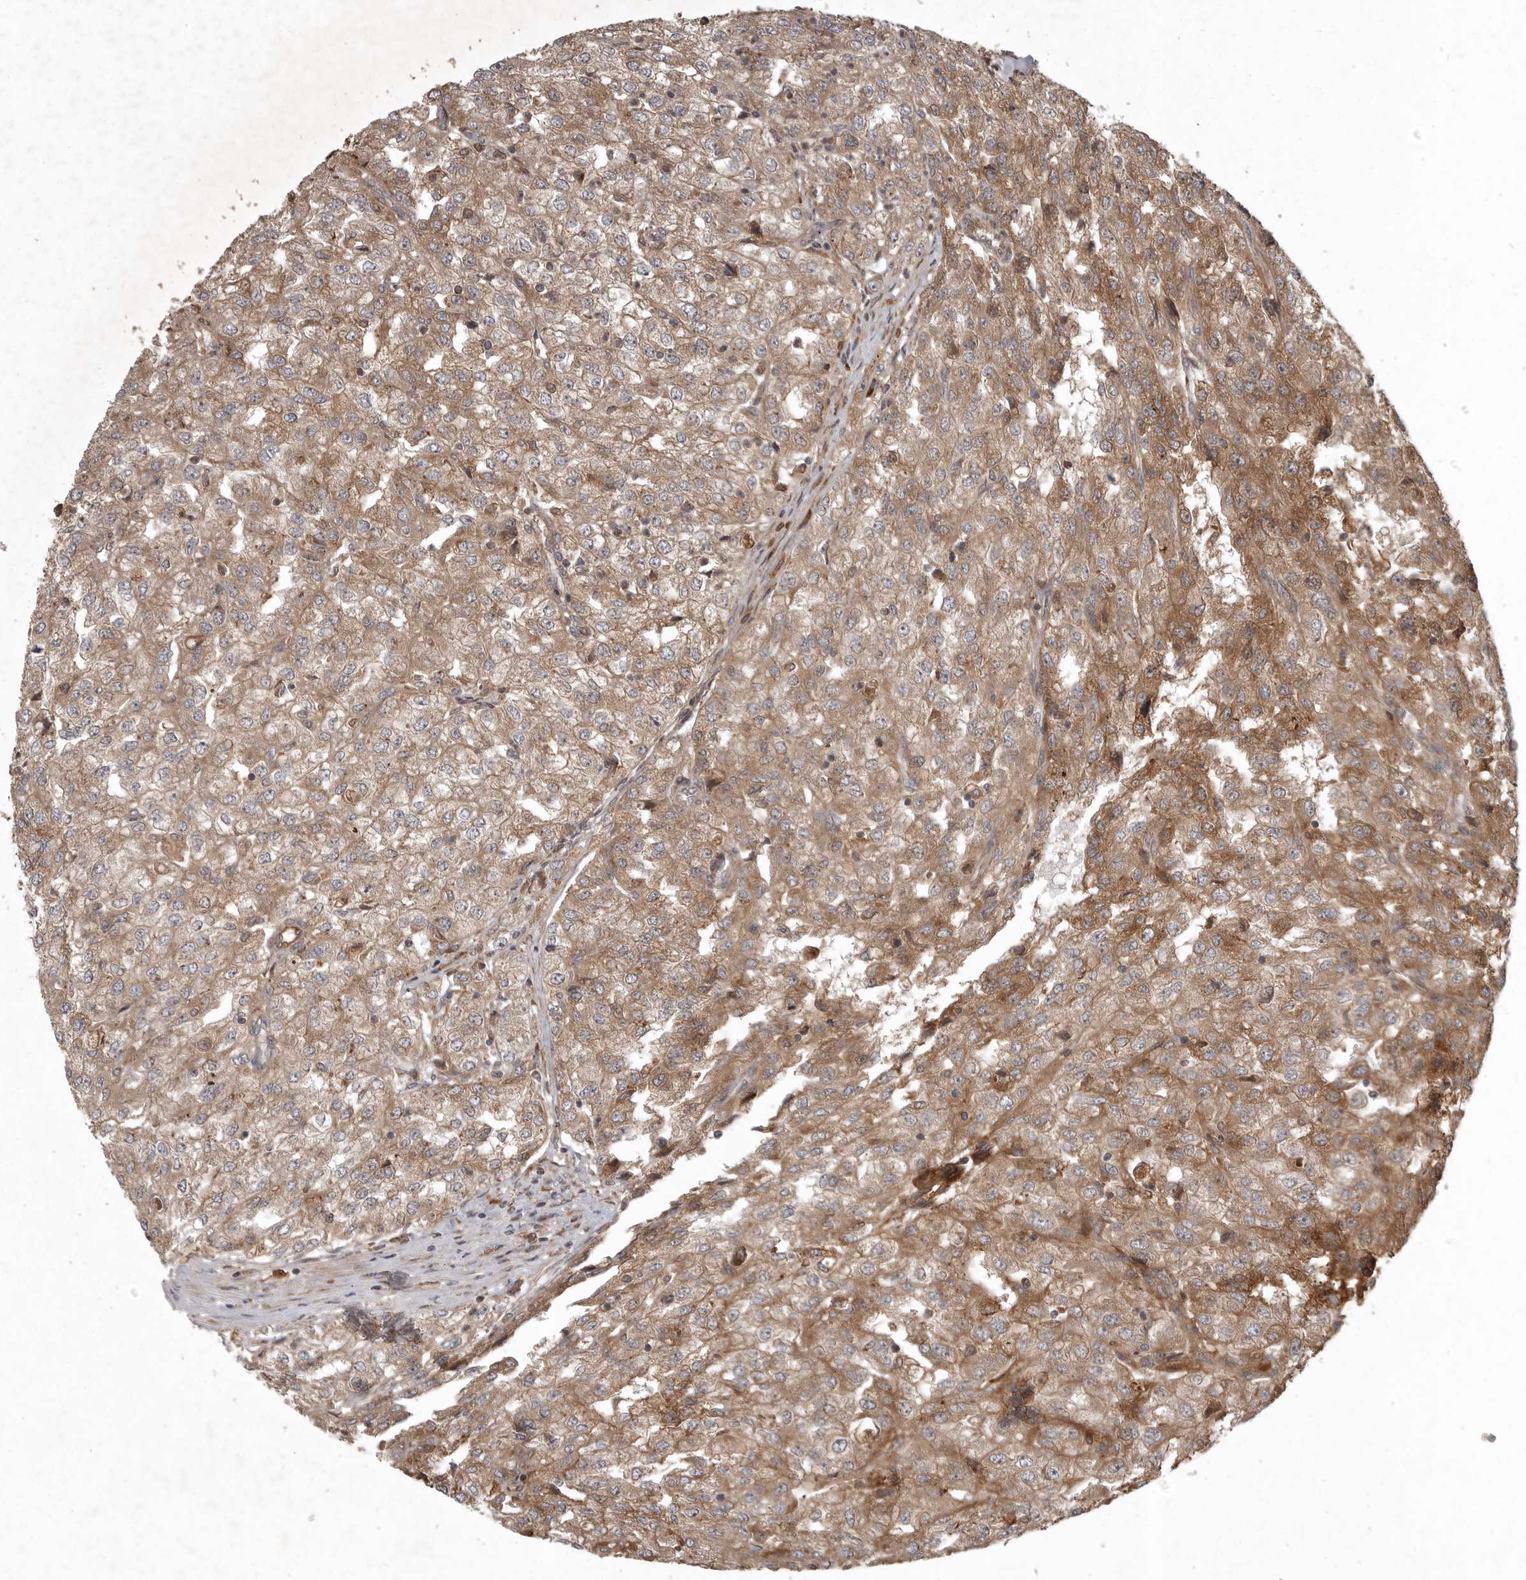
{"staining": {"intensity": "moderate", "quantity": ">75%", "location": "cytoplasmic/membranous"}, "tissue": "renal cancer", "cell_type": "Tumor cells", "image_type": "cancer", "snomed": [{"axis": "morphology", "description": "Adenocarcinoma, NOS"}, {"axis": "topography", "description": "Kidney"}], "caption": "Approximately >75% of tumor cells in renal cancer exhibit moderate cytoplasmic/membranous protein positivity as visualized by brown immunohistochemical staining.", "gene": "GPR31", "patient": {"sex": "female", "age": 54}}